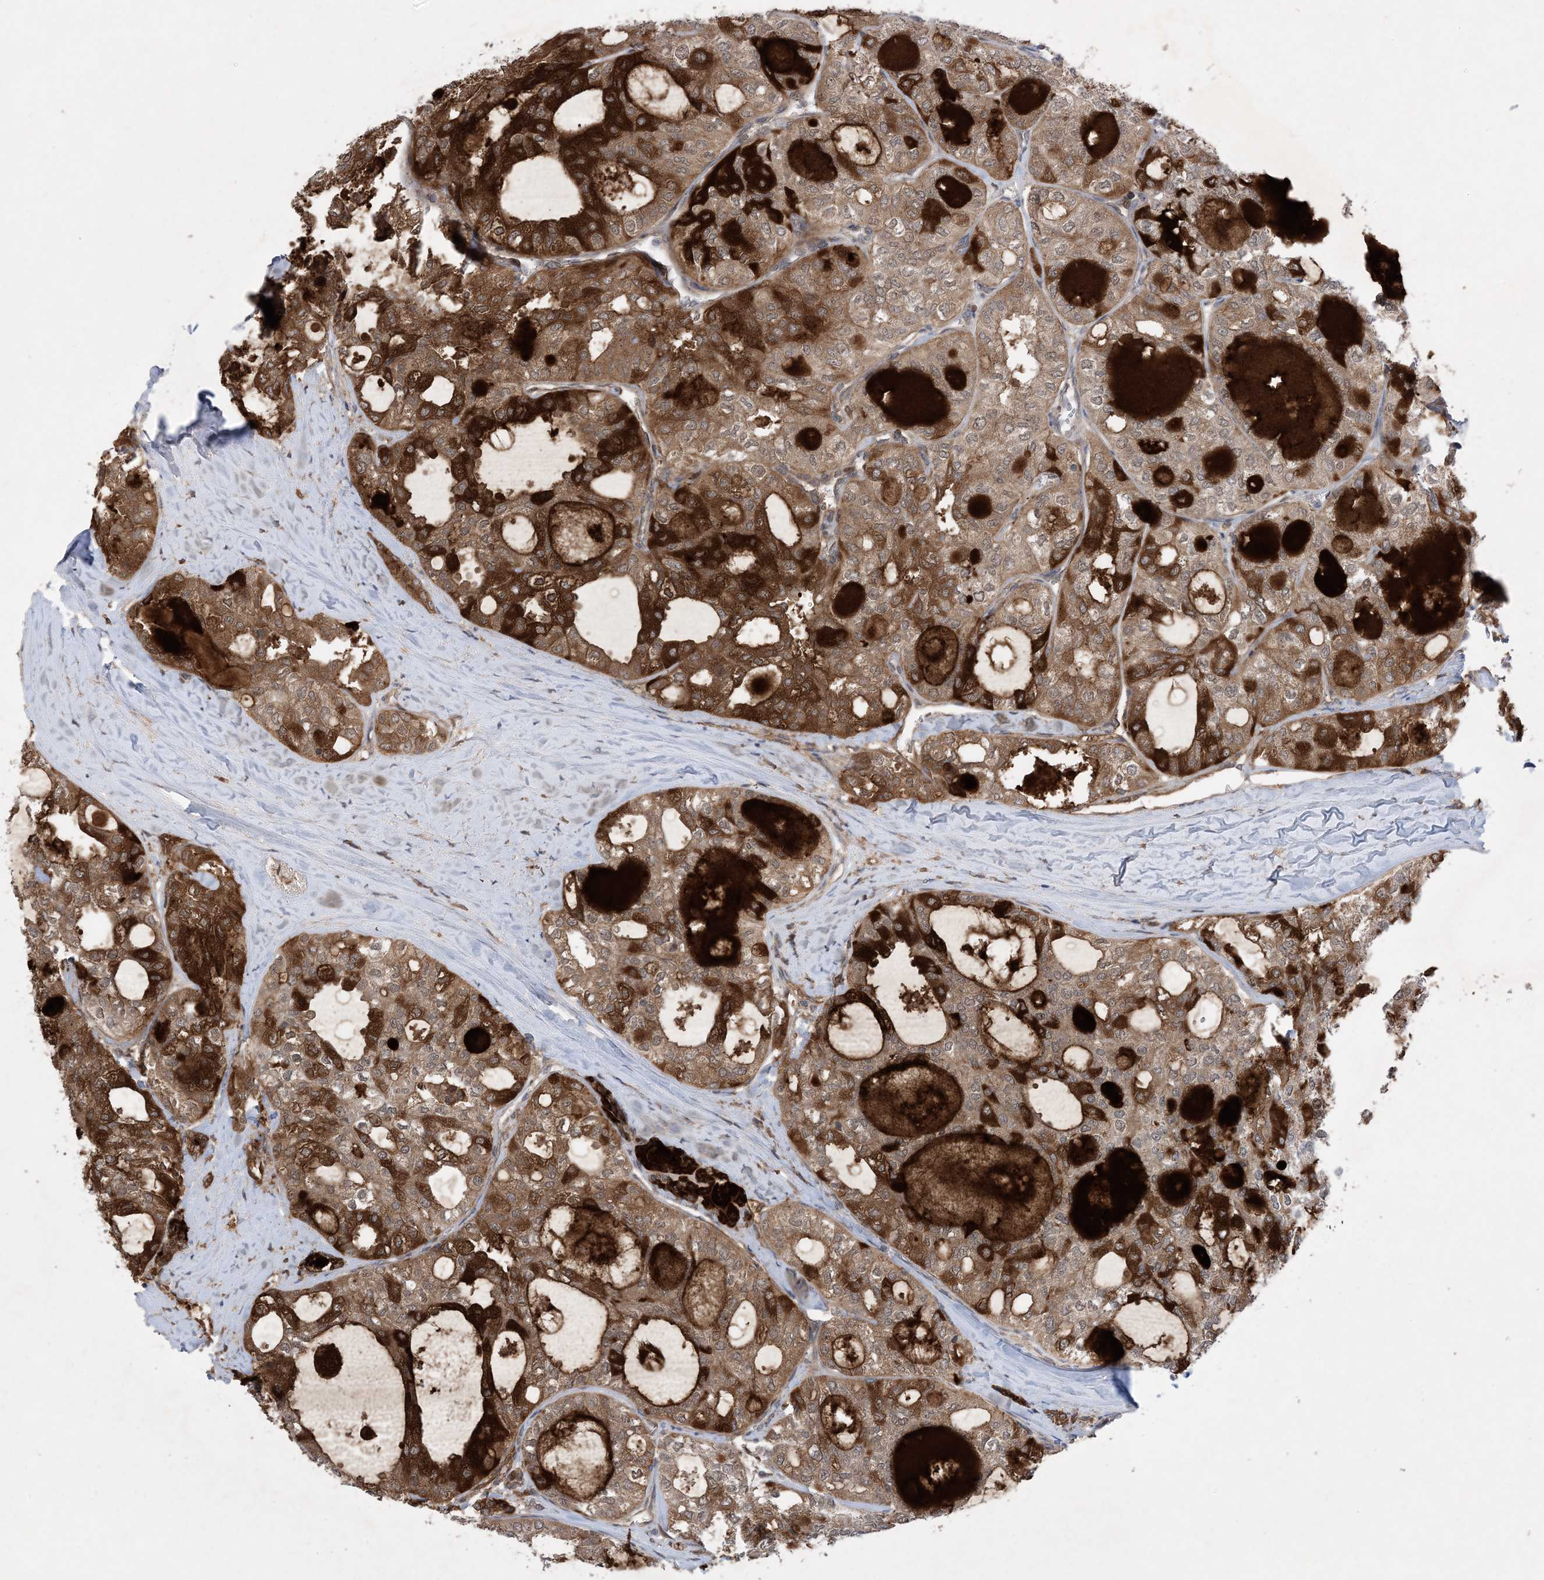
{"staining": {"intensity": "moderate", "quantity": ">75%", "location": "cytoplasmic/membranous"}, "tissue": "thyroid cancer", "cell_type": "Tumor cells", "image_type": "cancer", "snomed": [{"axis": "morphology", "description": "Follicular adenoma carcinoma, NOS"}, {"axis": "topography", "description": "Thyroid gland"}], "caption": "Thyroid follicular adenoma carcinoma was stained to show a protein in brown. There is medium levels of moderate cytoplasmic/membranous staining in about >75% of tumor cells.", "gene": "HEMK1", "patient": {"sex": "male", "age": 75}}